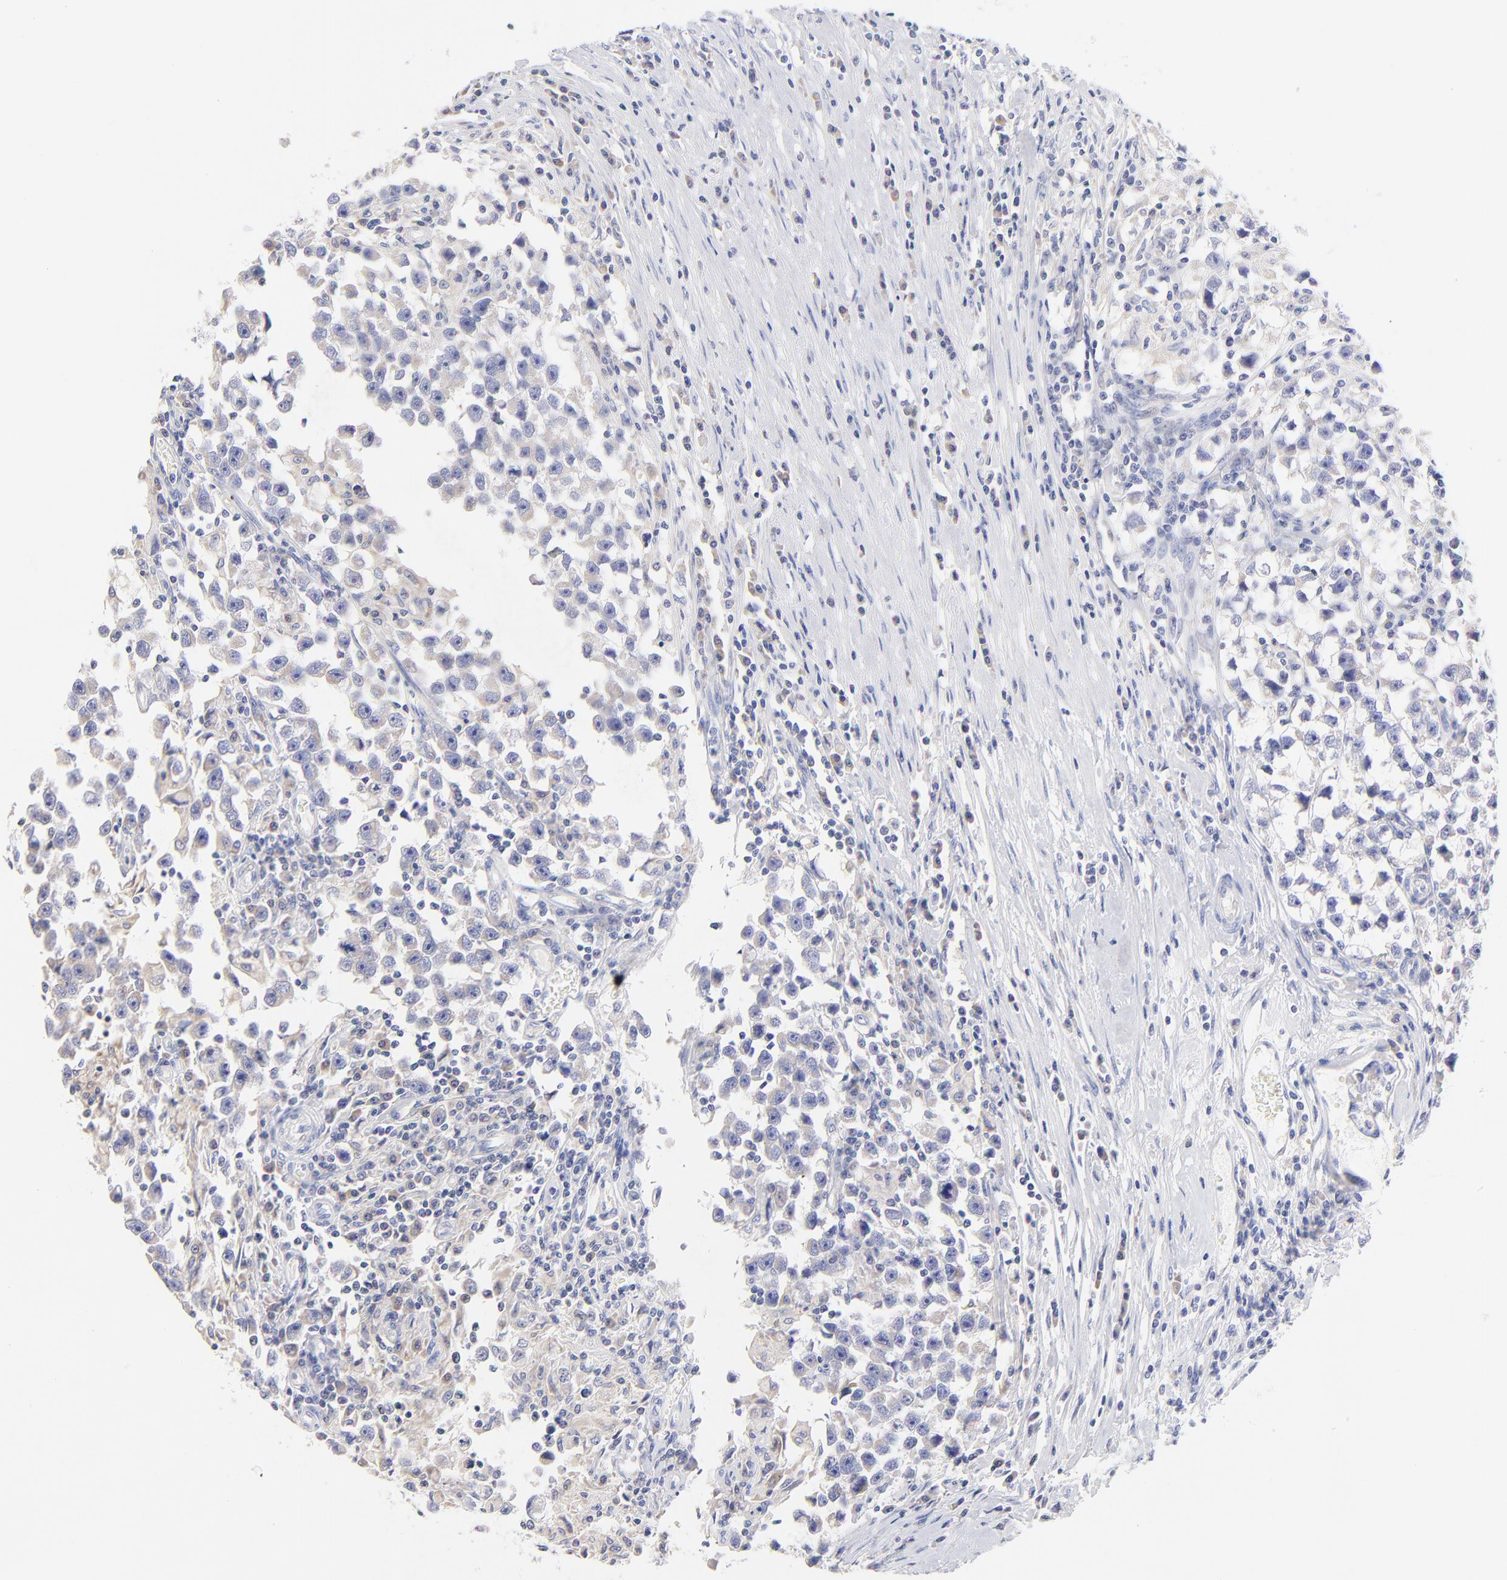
{"staining": {"intensity": "negative", "quantity": "none", "location": "none"}, "tissue": "testis cancer", "cell_type": "Tumor cells", "image_type": "cancer", "snomed": [{"axis": "morphology", "description": "Seminoma, NOS"}, {"axis": "topography", "description": "Testis"}], "caption": "A micrograph of human testis cancer (seminoma) is negative for staining in tumor cells.", "gene": "EBP", "patient": {"sex": "male", "age": 33}}